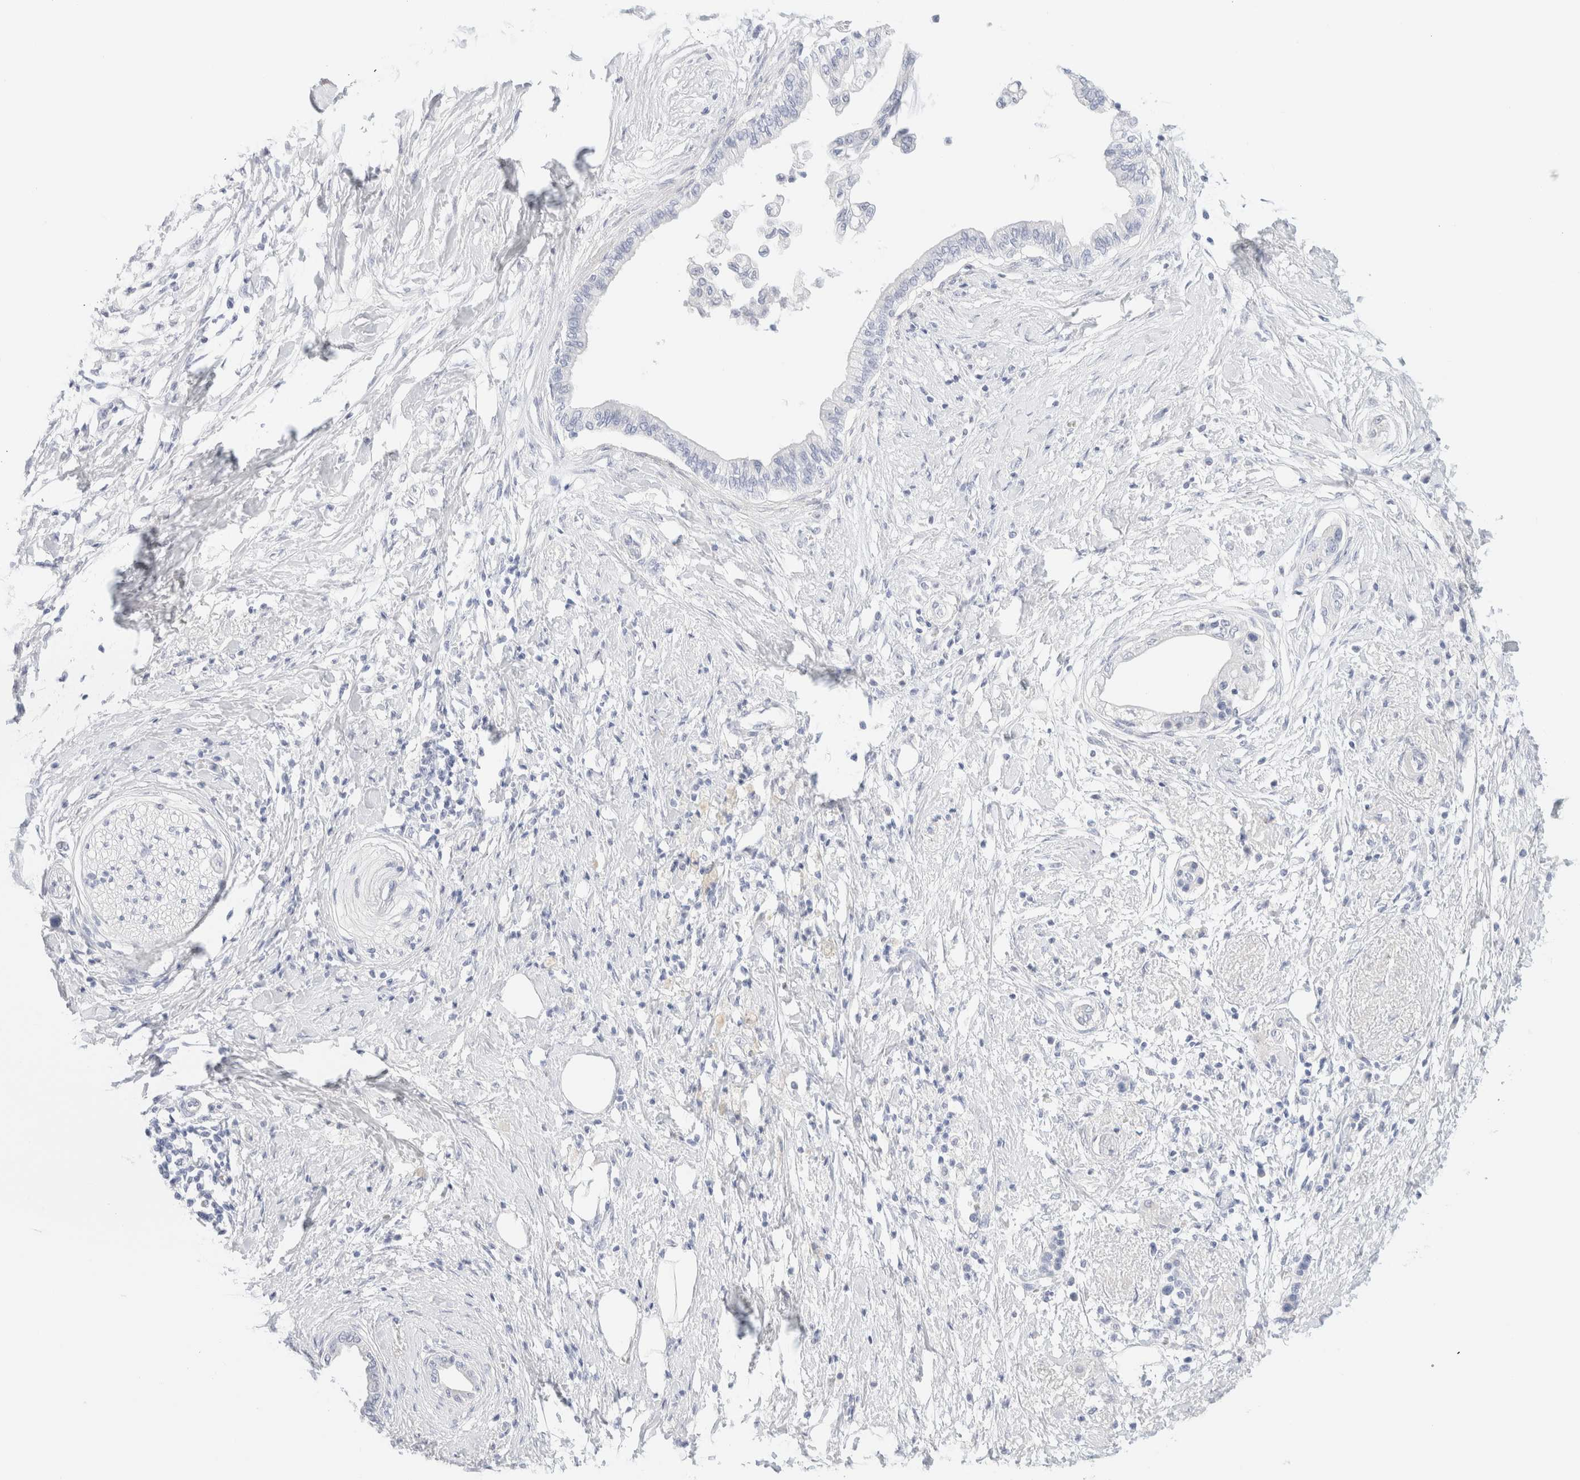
{"staining": {"intensity": "negative", "quantity": "none", "location": "none"}, "tissue": "pancreatic cancer", "cell_type": "Tumor cells", "image_type": "cancer", "snomed": [{"axis": "morphology", "description": "Normal tissue, NOS"}, {"axis": "morphology", "description": "Adenocarcinoma, NOS"}, {"axis": "topography", "description": "Pancreas"}, {"axis": "topography", "description": "Duodenum"}], "caption": "Immunohistochemistry photomicrograph of neoplastic tissue: pancreatic cancer stained with DAB exhibits no significant protein positivity in tumor cells. (Immunohistochemistry, brightfield microscopy, high magnification).", "gene": "DPYS", "patient": {"sex": "female", "age": 60}}